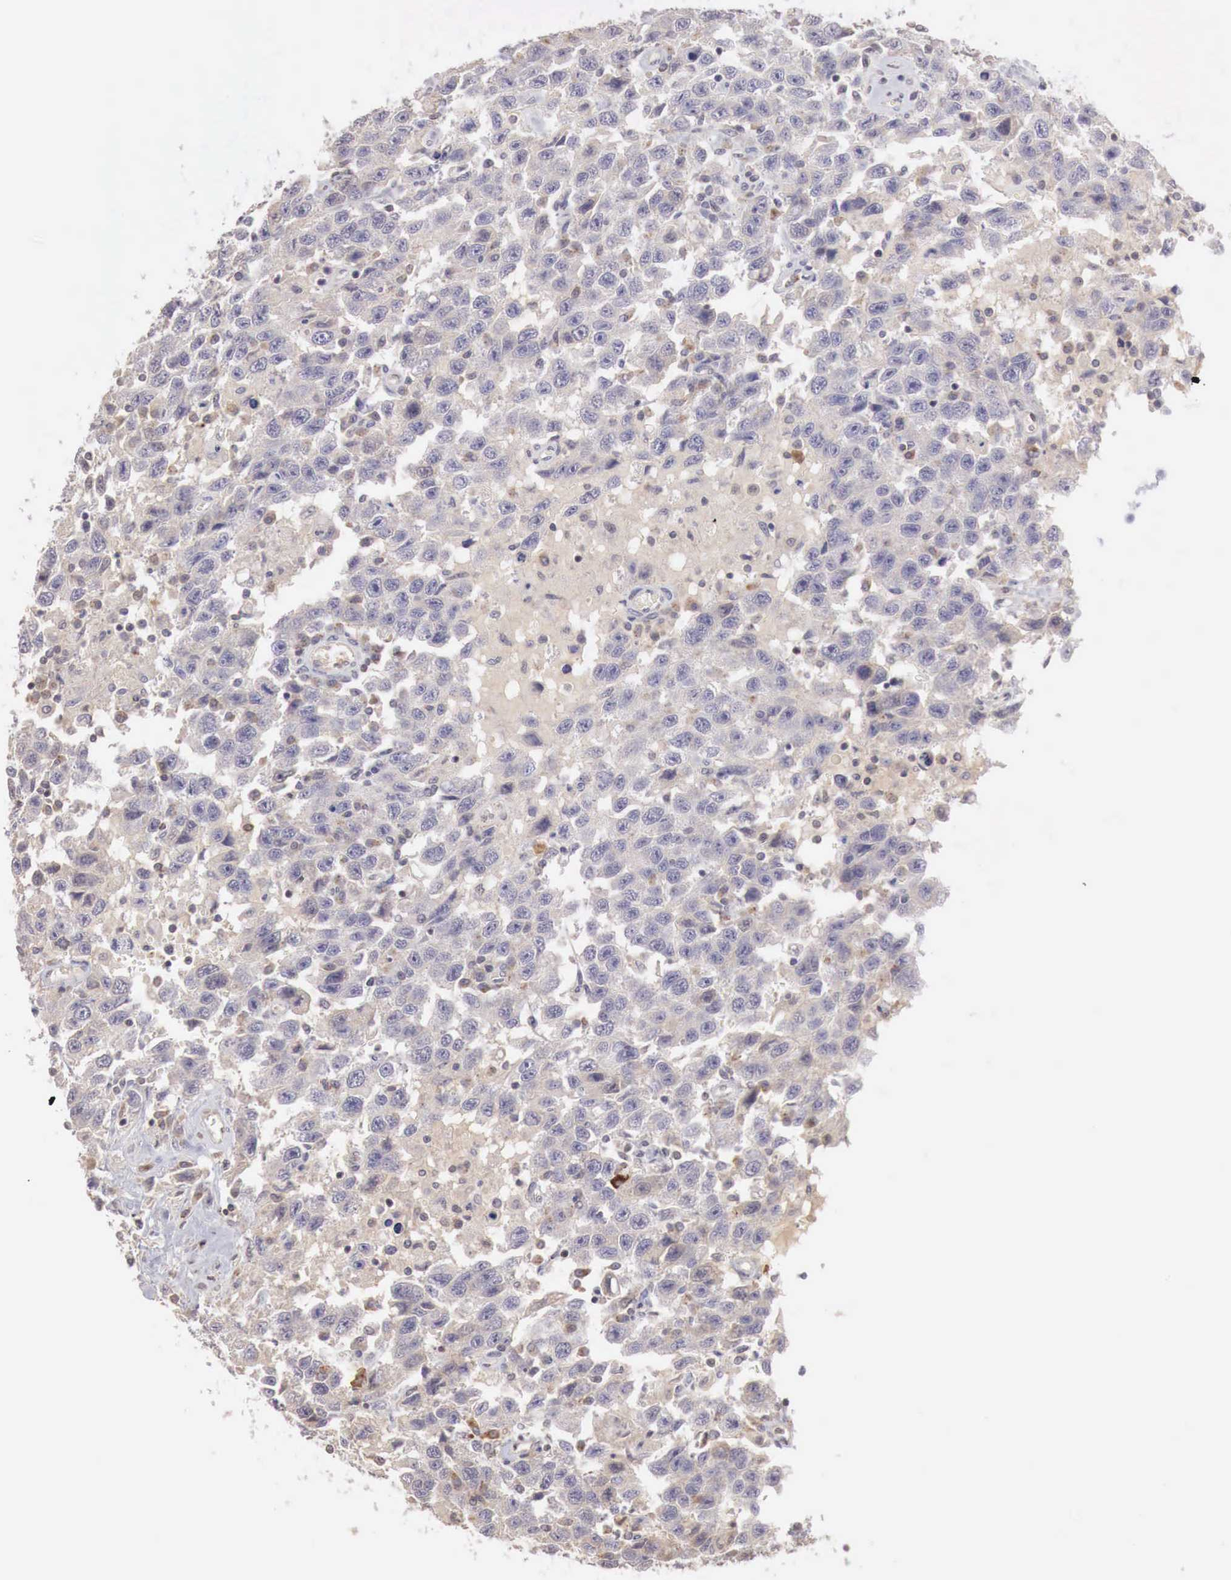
{"staining": {"intensity": "weak", "quantity": ">75%", "location": "cytoplasmic/membranous"}, "tissue": "testis cancer", "cell_type": "Tumor cells", "image_type": "cancer", "snomed": [{"axis": "morphology", "description": "Seminoma, NOS"}, {"axis": "topography", "description": "Testis"}], "caption": "DAB (3,3'-diaminobenzidine) immunohistochemical staining of human testis cancer (seminoma) displays weak cytoplasmic/membranous protein expression in approximately >75% of tumor cells. (Brightfield microscopy of DAB IHC at high magnification).", "gene": "TBC1D9", "patient": {"sex": "male", "age": 41}}